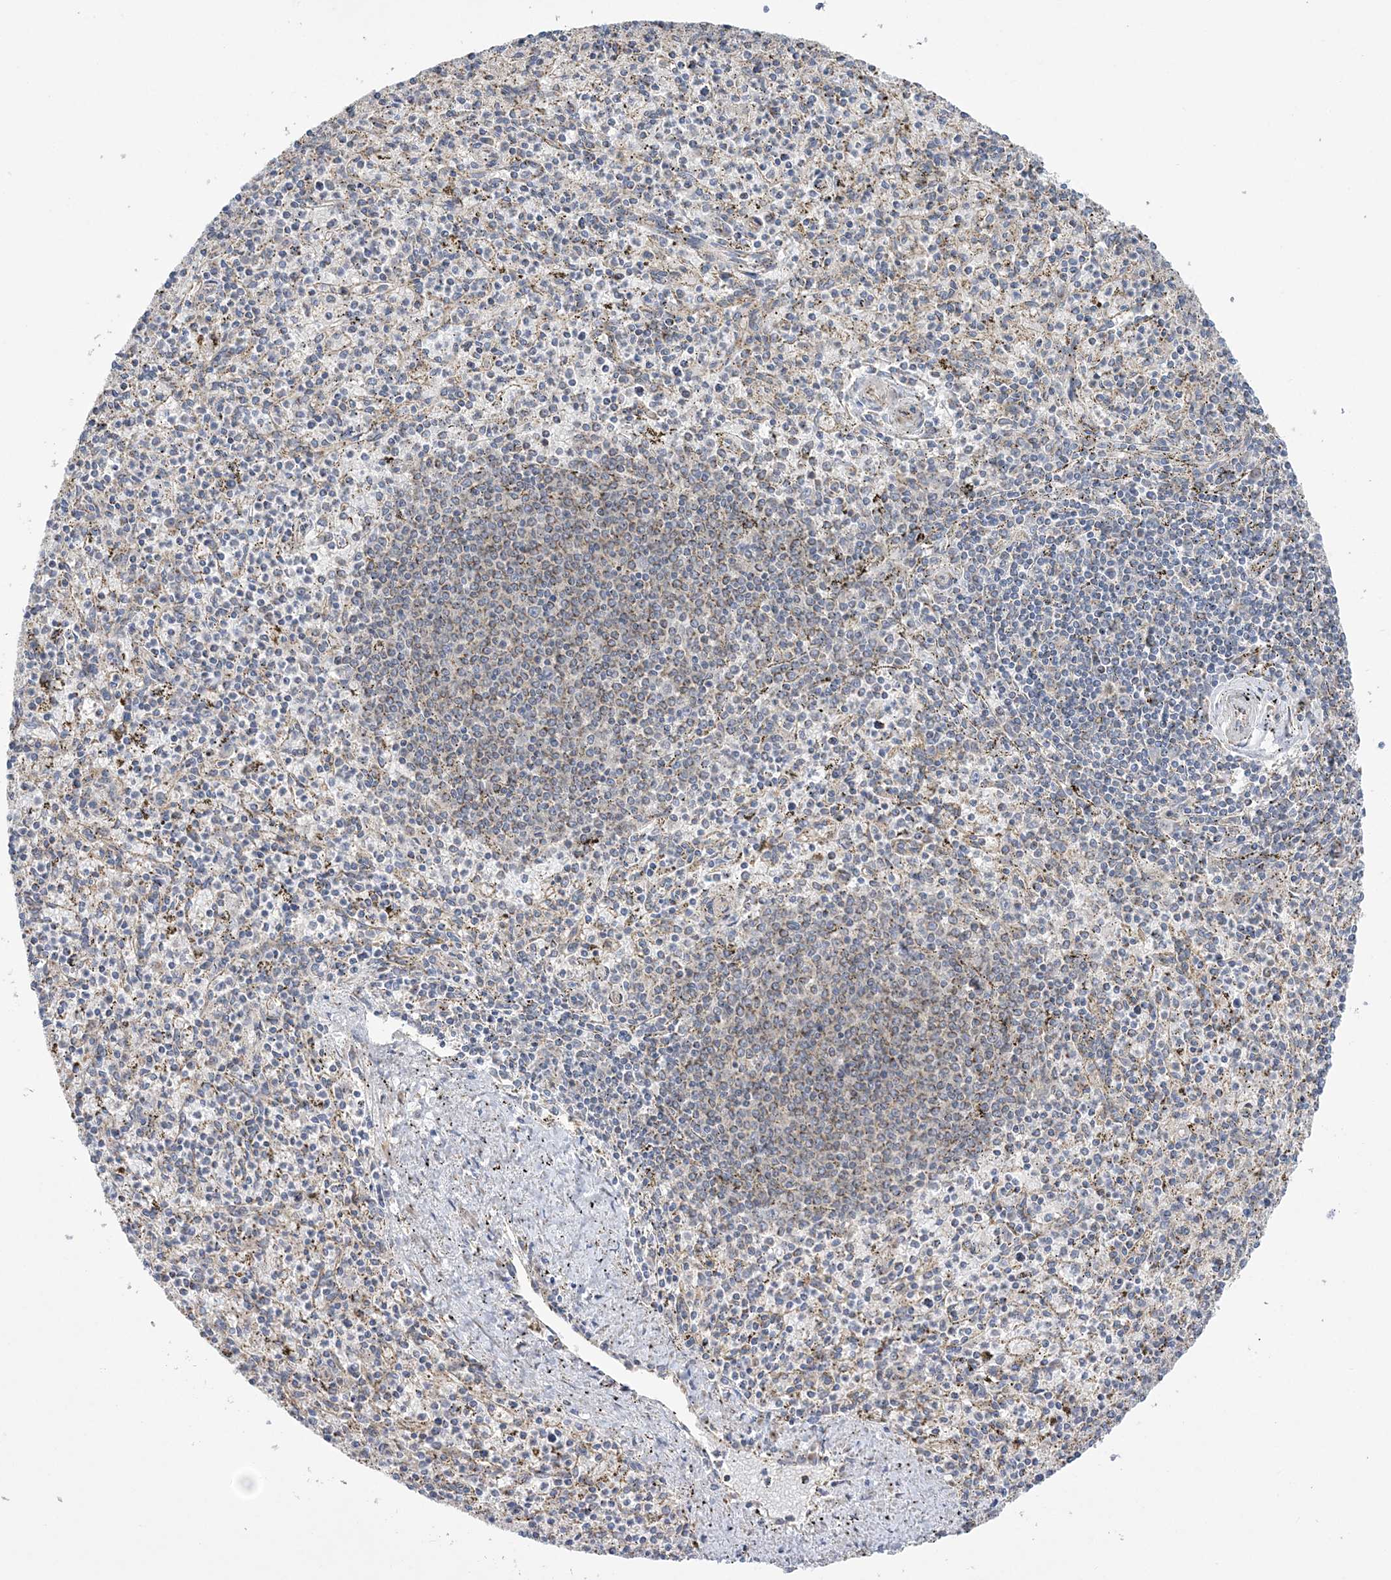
{"staining": {"intensity": "weak", "quantity": "<25%", "location": "cytoplasmic/membranous"}, "tissue": "spleen", "cell_type": "Cells in red pulp", "image_type": "normal", "snomed": [{"axis": "morphology", "description": "Normal tissue, NOS"}, {"axis": "topography", "description": "Spleen"}], "caption": "Spleen stained for a protein using IHC shows no expression cells in red pulp.", "gene": "MMADHC", "patient": {"sex": "male", "age": 72}}